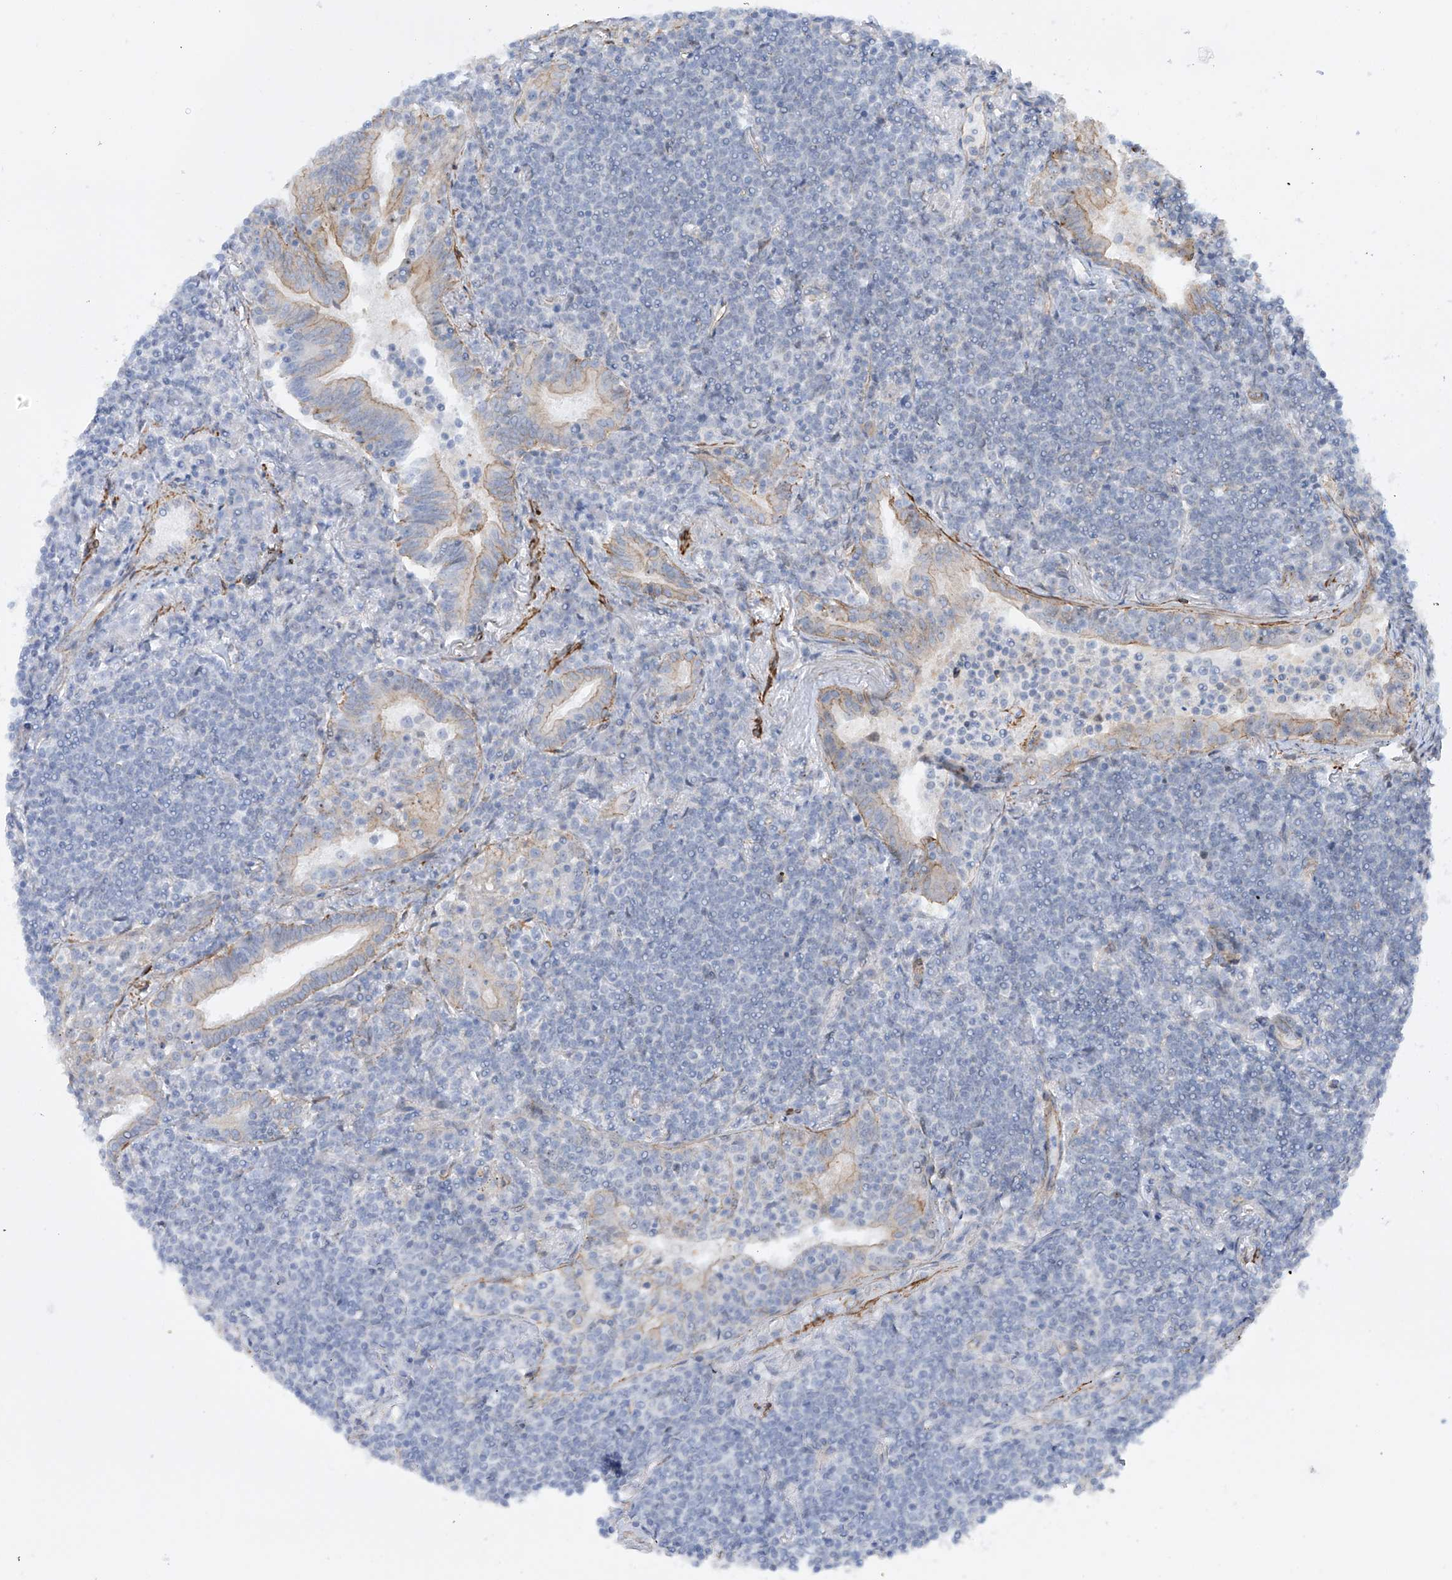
{"staining": {"intensity": "negative", "quantity": "none", "location": "none"}, "tissue": "lymphoma", "cell_type": "Tumor cells", "image_type": "cancer", "snomed": [{"axis": "morphology", "description": "Malignant lymphoma, non-Hodgkin's type, Low grade"}, {"axis": "topography", "description": "Lung"}], "caption": "DAB immunohistochemical staining of lymphoma exhibits no significant positivity in tumor cells. Nuclei are stained in blue.", "gene": "ZNF490", "patient": {"sex": "female", "age": 71}}